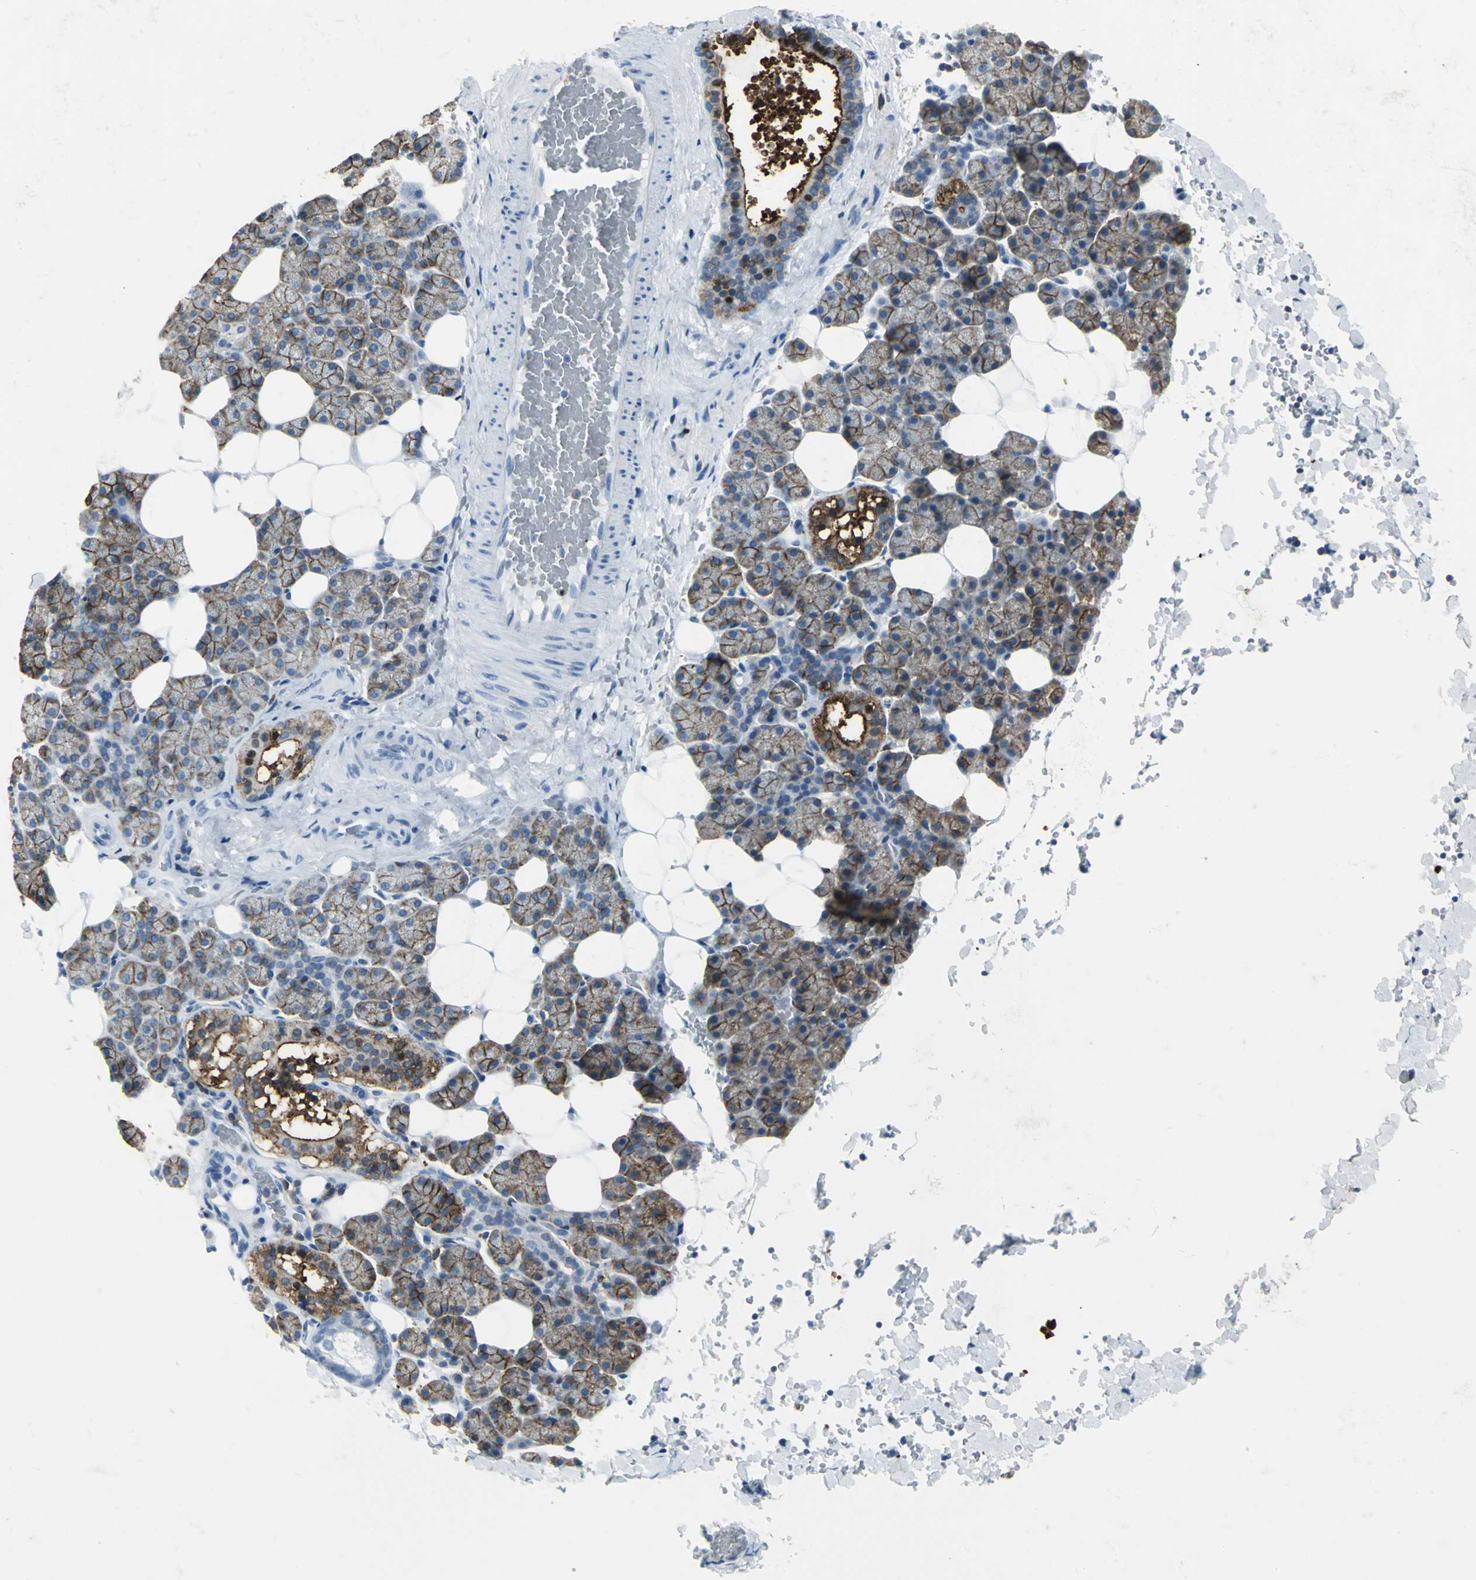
{"staining": {"intensity": "moderate", "quantity": ">75%", "location": "cytoplasmic/membranous"}, "tissue": "salivary gland", "cell_type": "Glandular cells", "image_type": "normal", "snomed": [{"axis": "morphology", "description": "Normal tissue, NOS"}, {"axis": "topography", "description": "Lymph node"}, {"axis": "topography", "description": "Salivary gland"}], "caption": "Immunohistochemistry of unremarkable human salivary gland displays medium levels of moderate cytoplasmic/membranous positivity in approximately >75% of glandular cells.", "gene": "IQGAP2", "patient": {"sex": "male", "age": 8}}